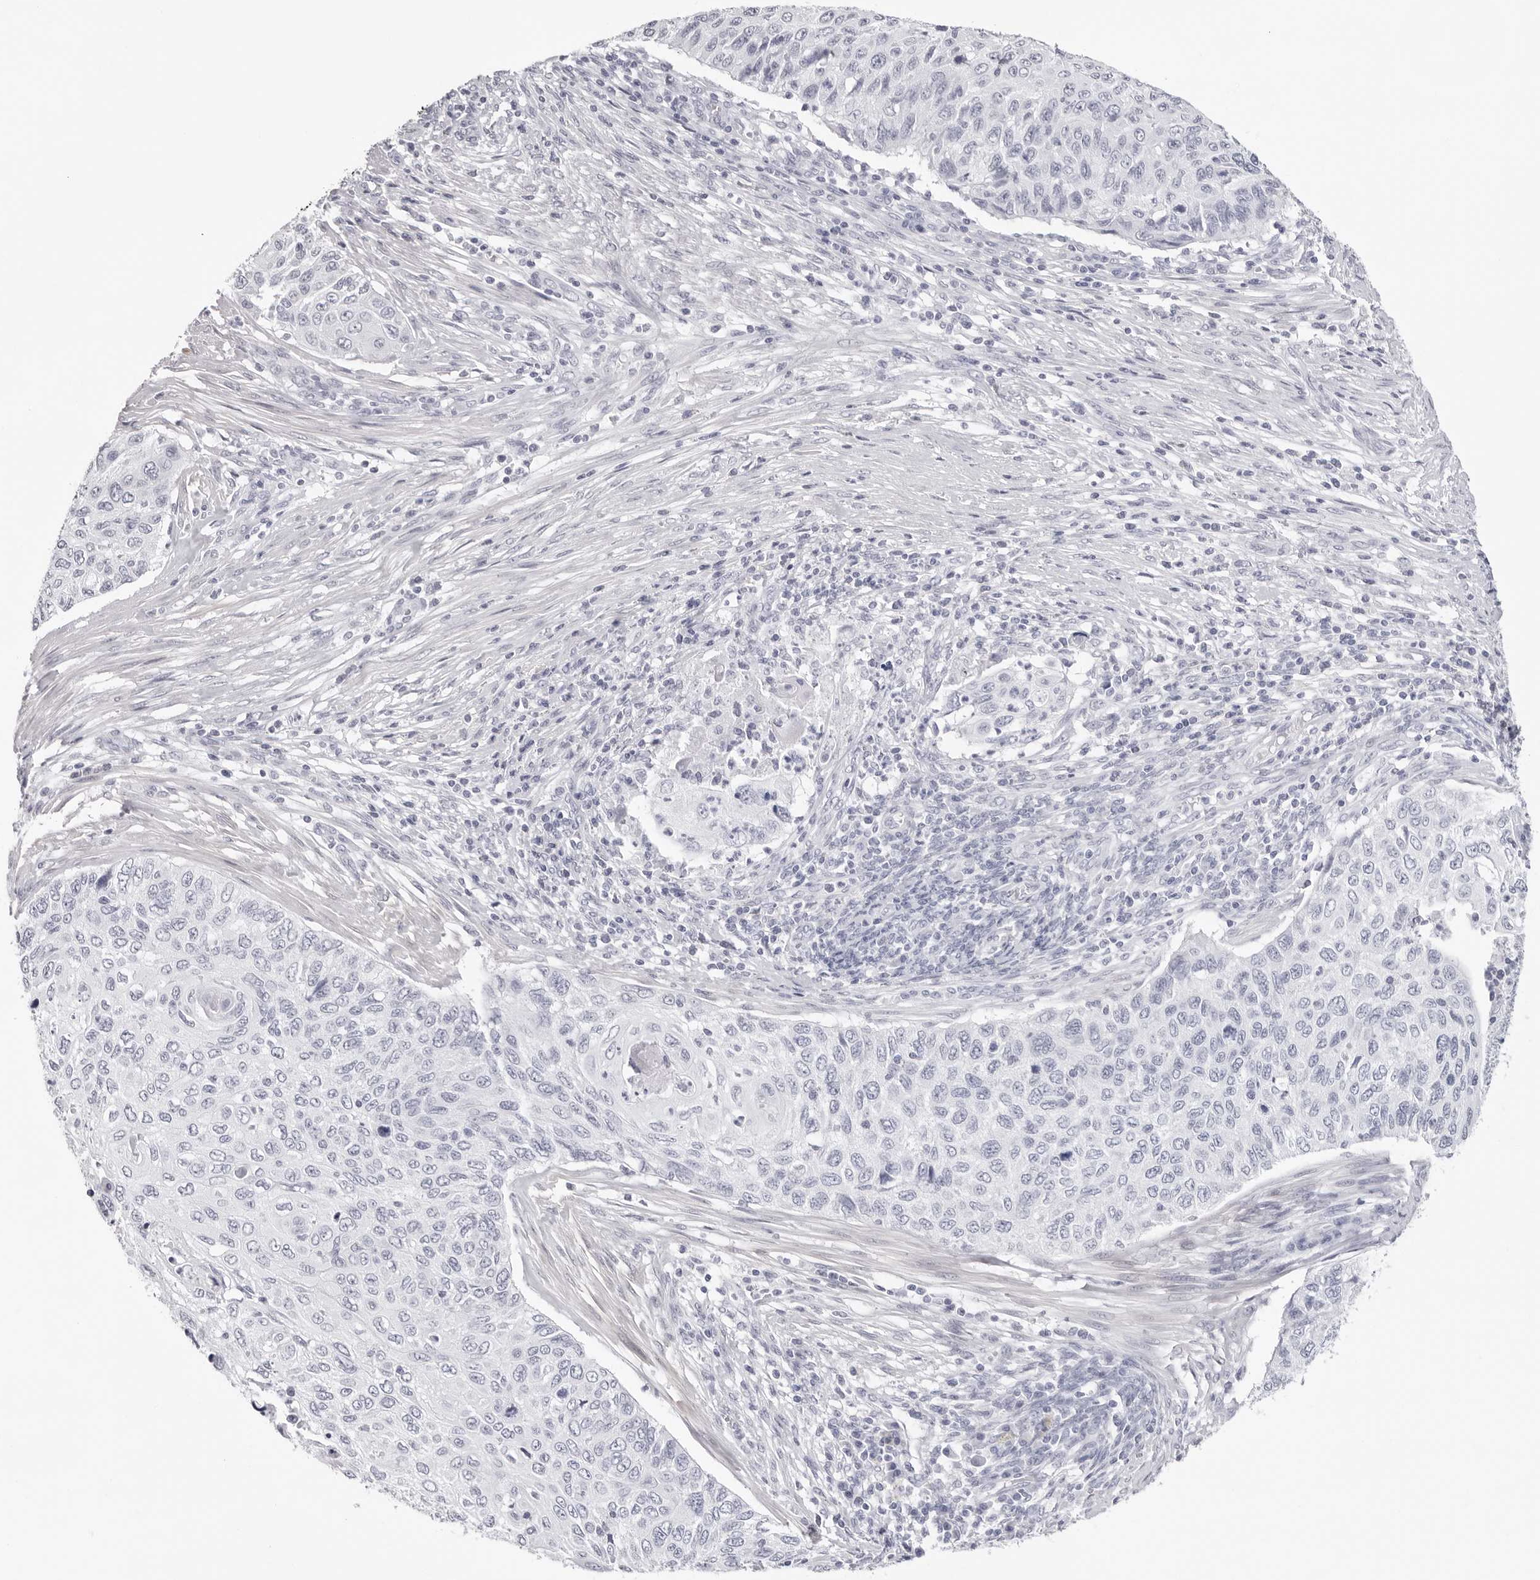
{"staining": {"intensity": "negative", "quantity": "none", "location": "none"}, "tissue": "cervical cancer", "cell_type": "Tumor cells", "image_type": "cancer", "snomed": [{"axis": "morphology", "description": "Squamous cell carcinoma, NOS"}, {"axis": "topography", "description": "Cervix"}], "caption": "Tumor cells are negative for brown protein staining in cervical cancer (squamous cell carcinoma). (Stains: DAB (3,3'-diaminobenzidine) immunohistochemistry (IHC) with hematoxylin counter stain, Microscopy: brightfield microscopy at high magnification).", "gene": "INSL3", "patient": {"sex": "female", "age": 70}}